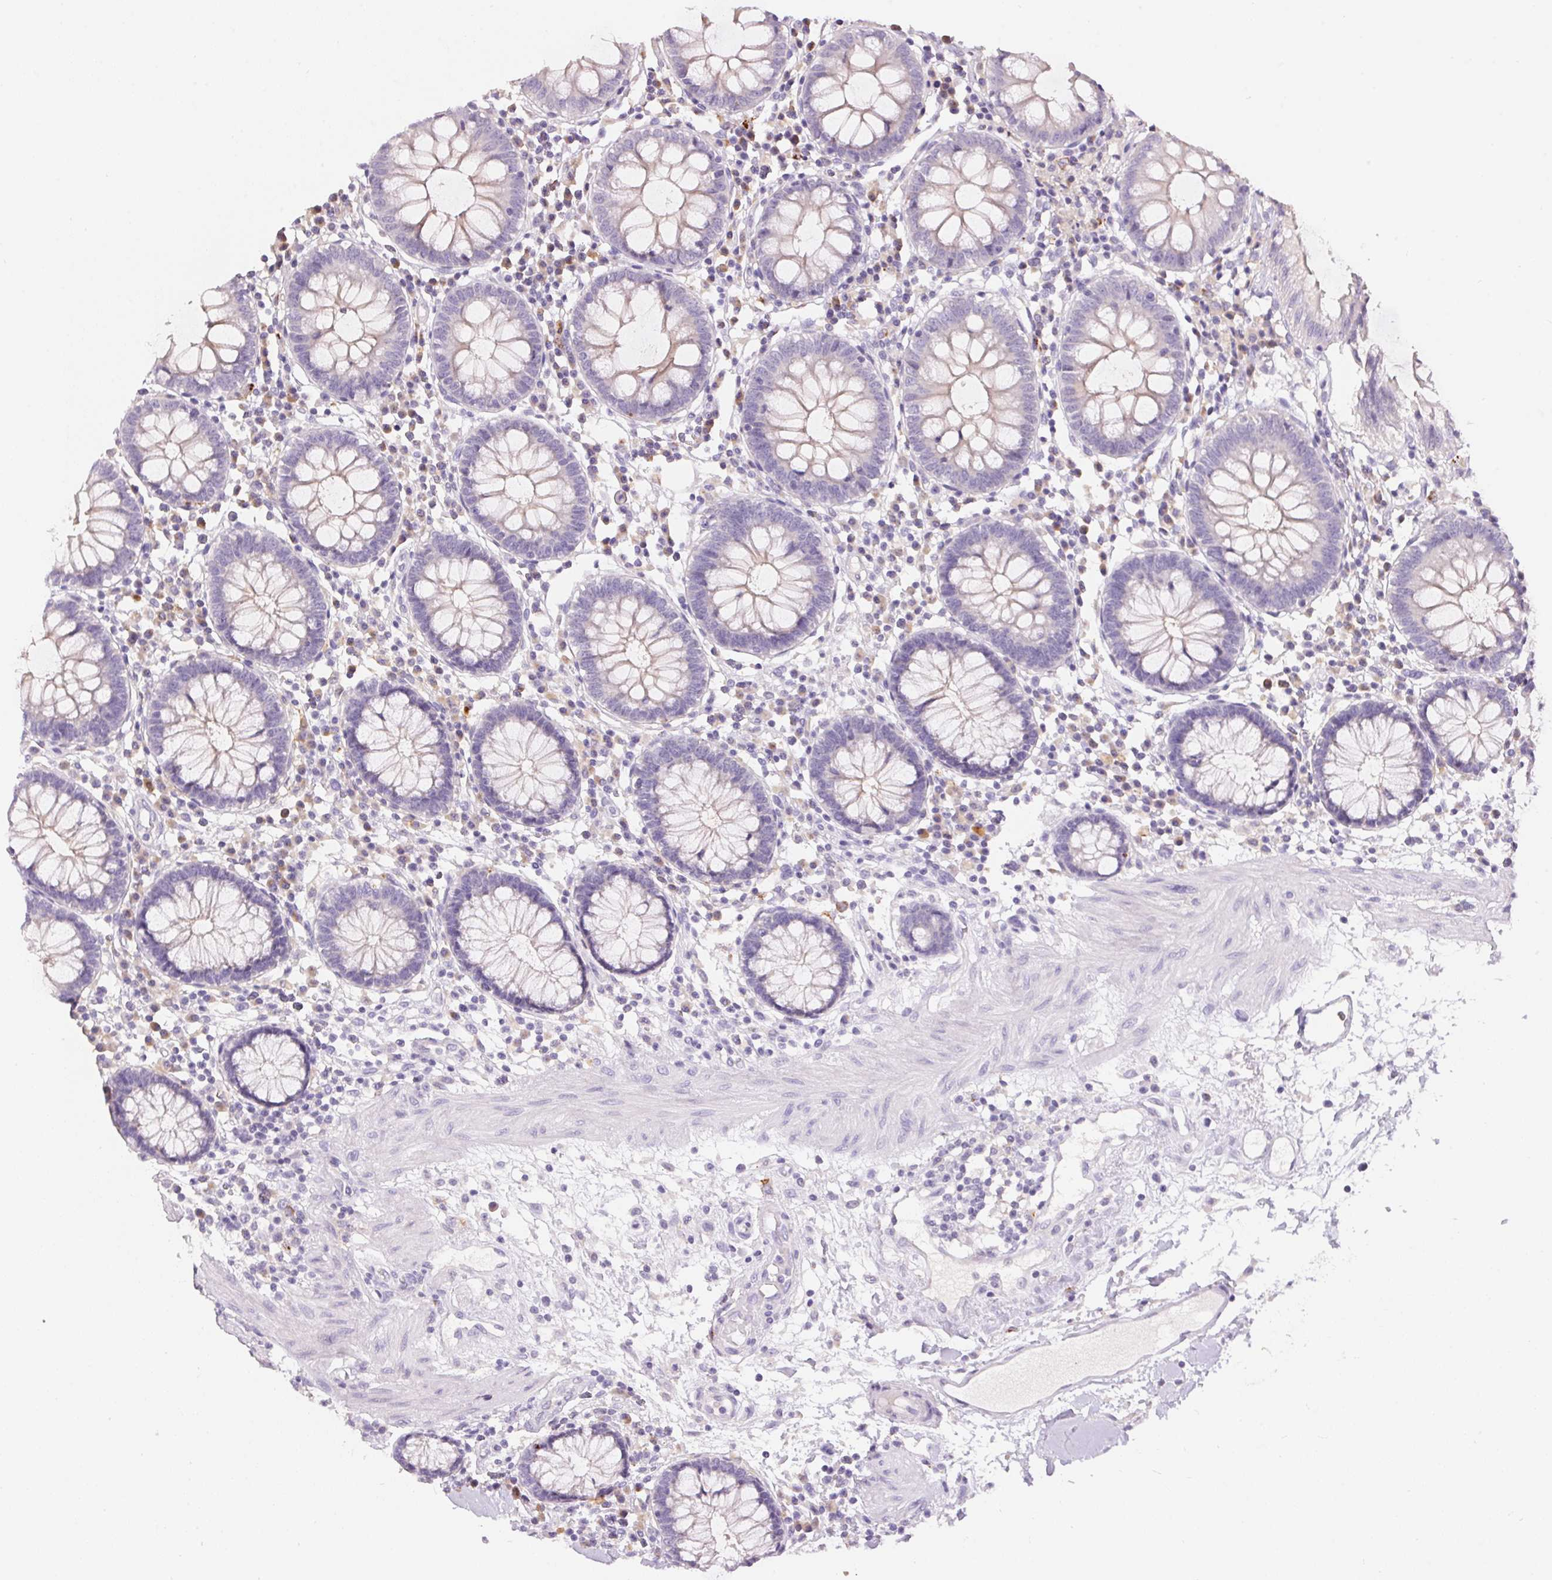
{"staining": {"intensity": "negative", "quantity": "none", "location": "none"}, "tissue": "colon", "cell_type": "Endothelial cells", "image_type": "normal", "snomed": [{"axis": "morphology", "description": "Normal tissue, NOS"}, {"axis": "morphology", "description": "Adenocarcinoma, NOS"}, {"axis": "topography", "description": "Colon"}], "caption": "High power microscopy image of an immunohistochemistry (IHC) photomicrograph of benign colon, revealing no significant positivity in endothelial cells.", "gene": "PNLIPRP3", "patient": {"sex": "male", "age": 83}}